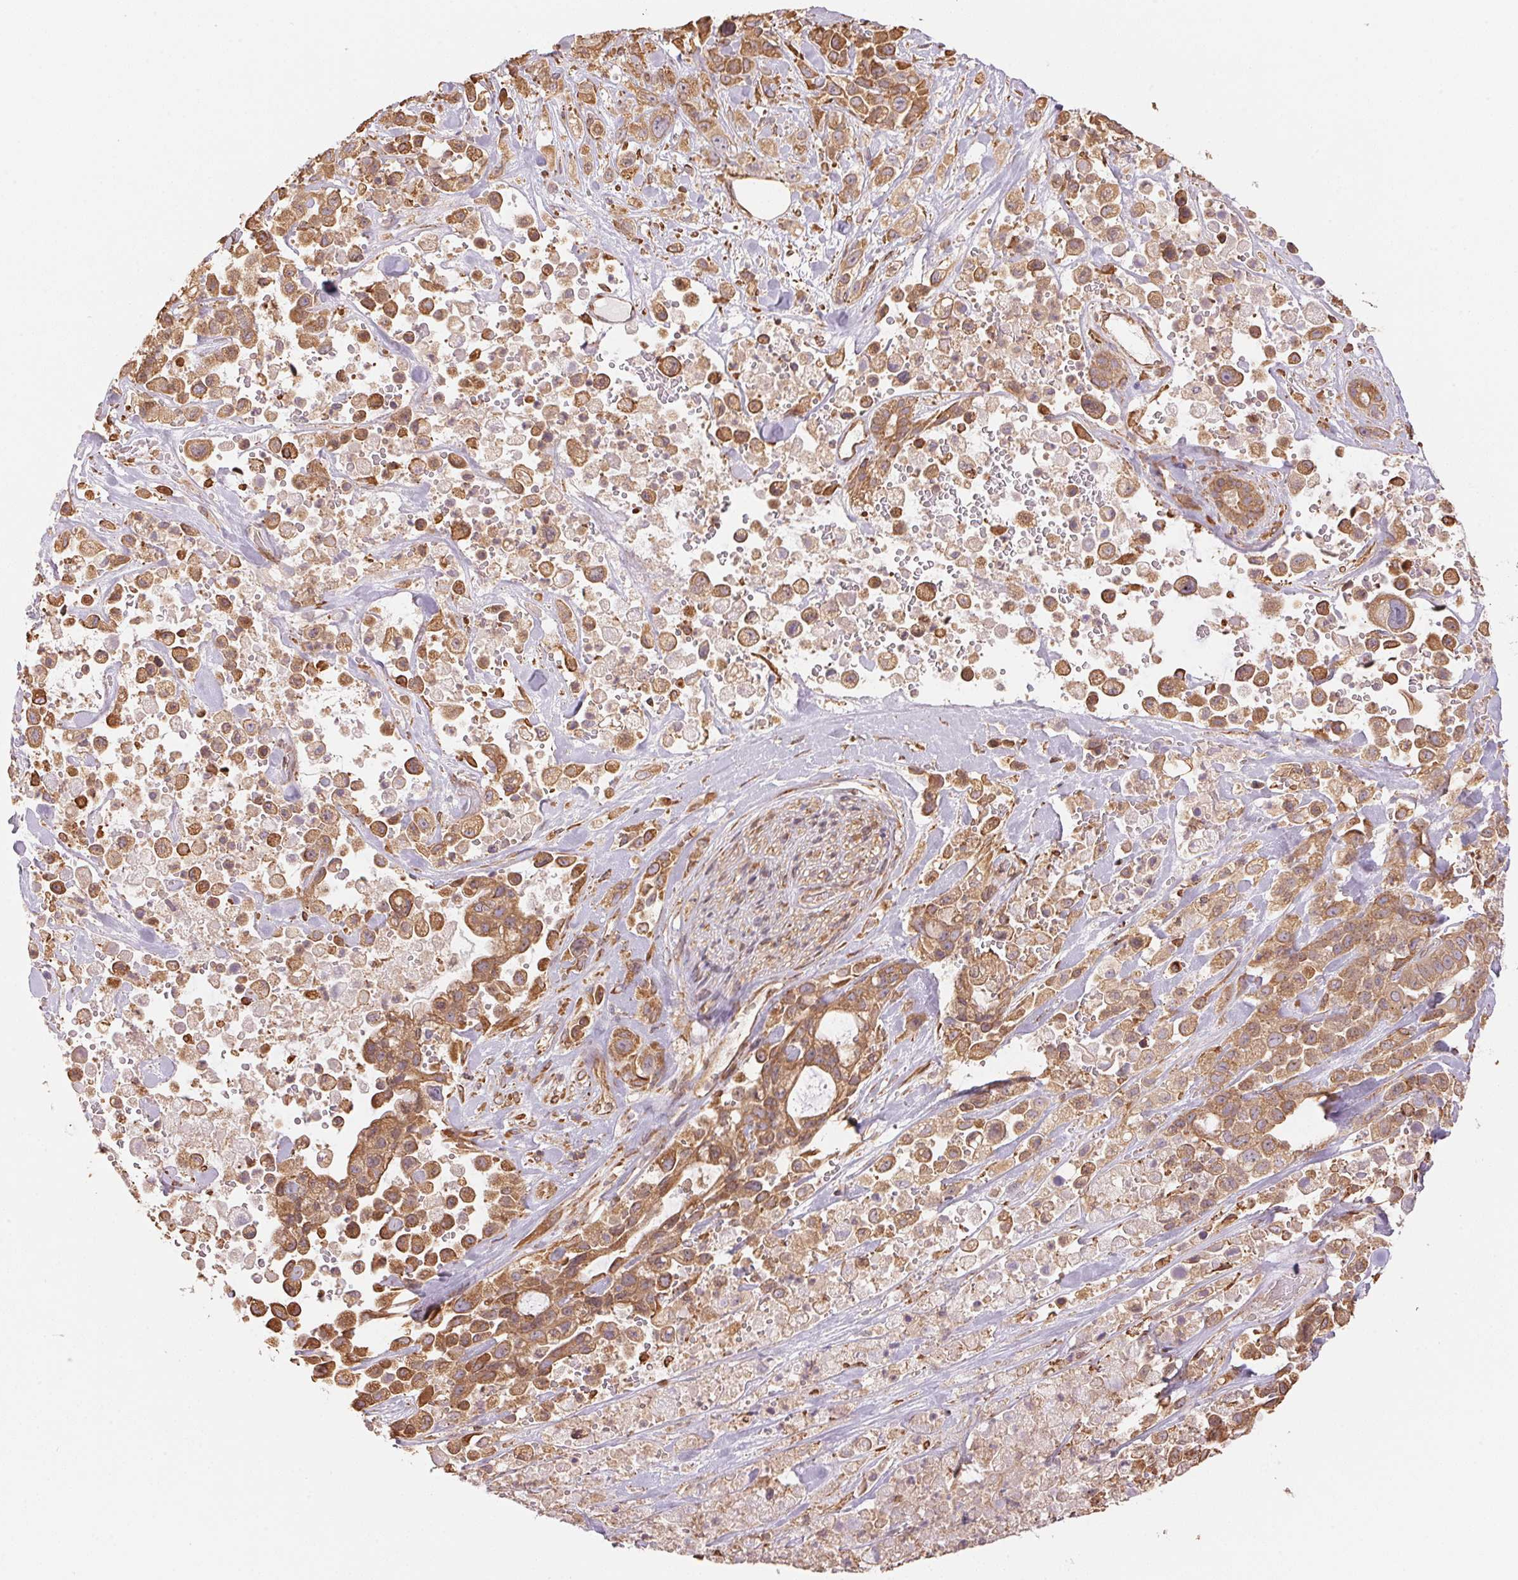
{"staining": {"intensity": "moderate", "quantity": ">75%", "location": "cytoplasmic/membranous"}, "tissue": "pancreatic cancer", "cell_type": "Tumor cells", "image_type": "cancer", "snomed": [{"axis": "morphology", "description": "Adenocarcinoma, NOS"}, {"axis": "topography", "description": "Pancreas"}], "caption": "Protein positivity by immunohistochemistry displays moderate cytoplasmic/membranous expression in about >75% of tumor cells in pancreatic cancer. (DAB (3,3'-diaminobenzidine) IHC, brown staining for protein, blue staining for nuclei).", "gene": "C6orf163", "patient": {"sex": "male", "age": 44}}